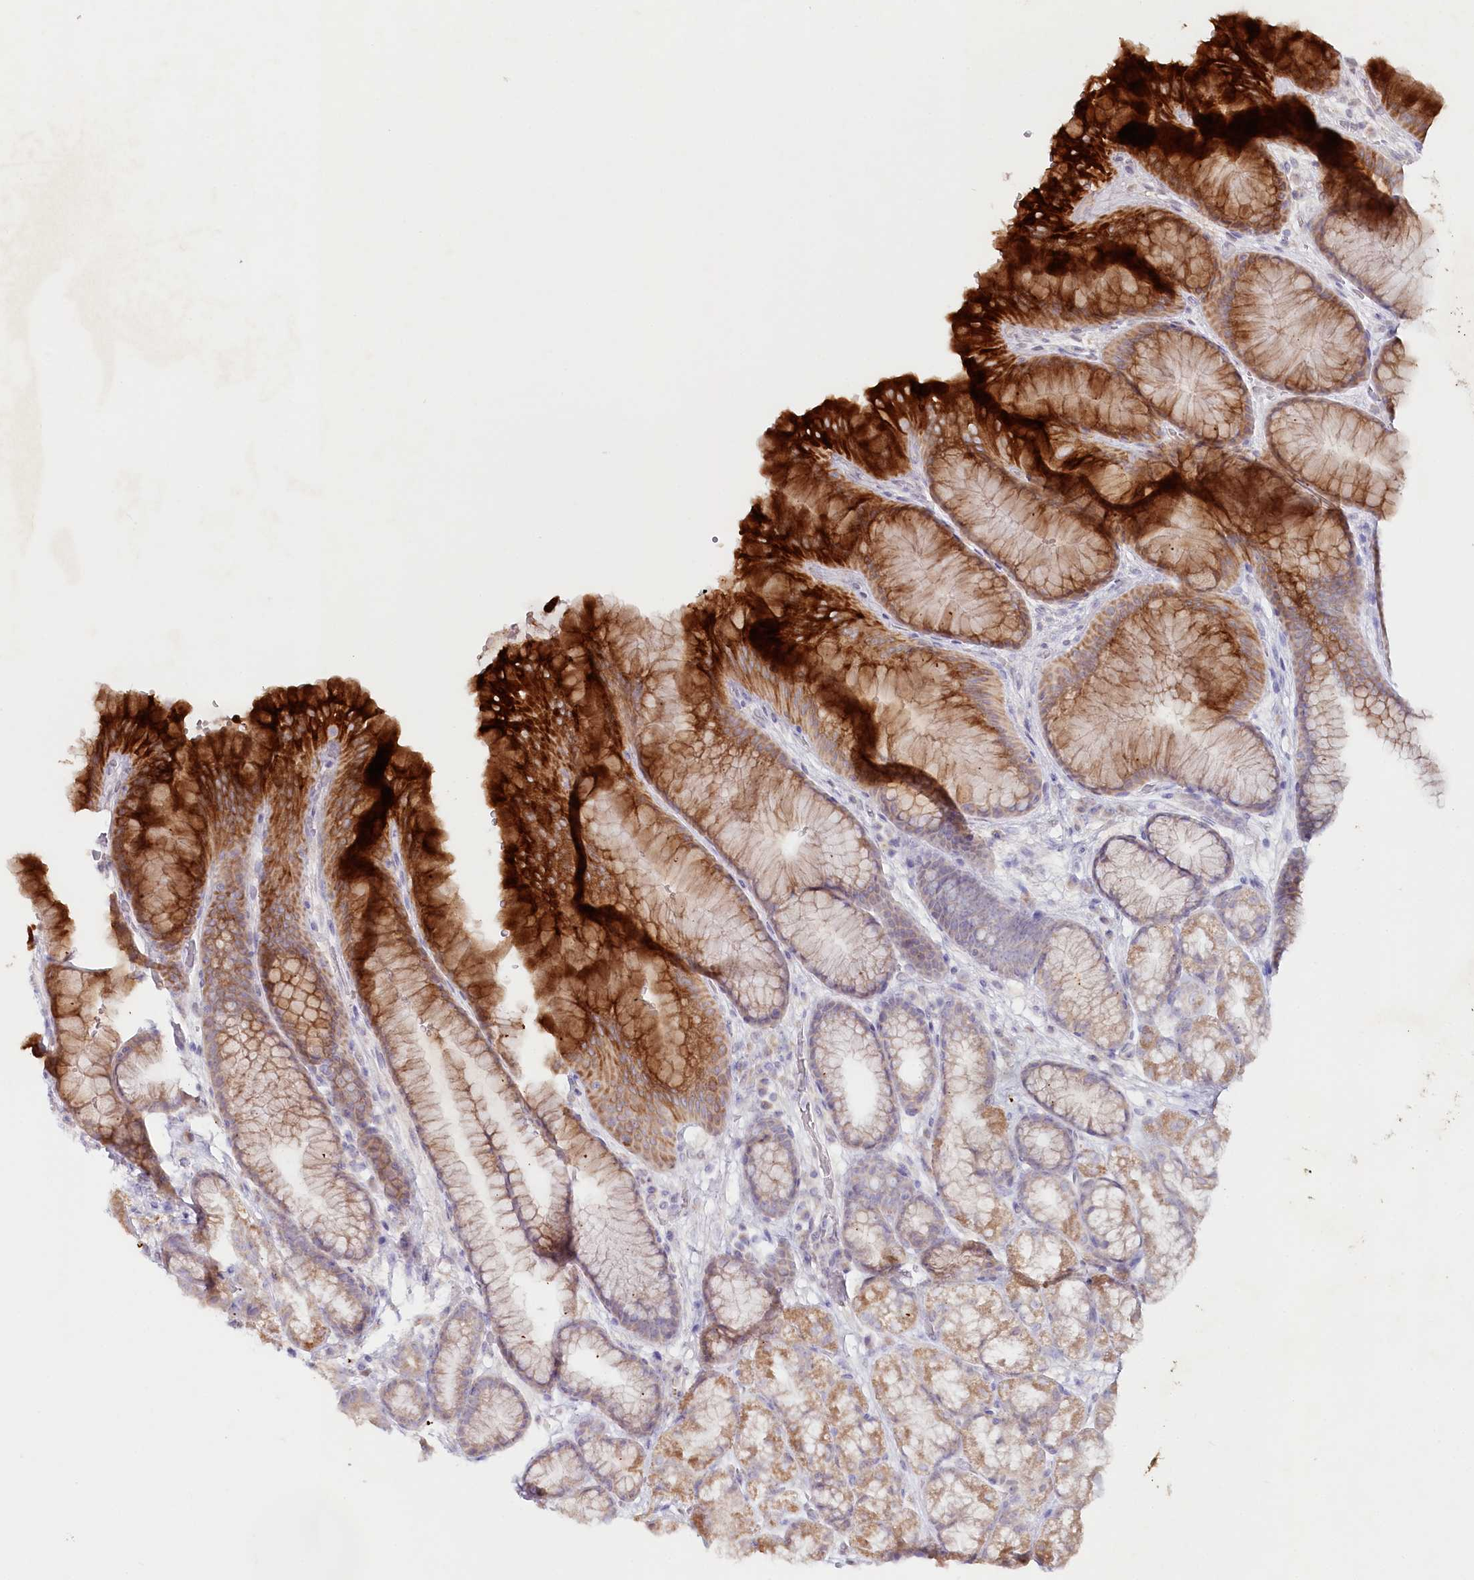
{"staining": {"intensity": "strong", "quantity": "25%-75%", "location": "cytoplasmic/membranous"}, "tissue": "stomach", "cell_type": "Glandular cells", "image_type": "normal", "snomed": [{"axis": "morphology", "description": "Normal tissue, NOS"}, {"axis": "morphology", "description": "Adenocarcinoma, NOS"}, {"axis": "topography", "description": "Stomach"}], "caption": "IHC (DAB (3,3'-diaminobenzidine)) staining of benign stomach shows strong cytoplasmic/membranous protein expression in about 25%-75% of glandular cells. (DAB (3,3'-diaminobenzidine) IHC with brightfield microscopy, high magnification).", "gene": "PSAPL1", "patient": {"sex": "male", "age": 57}}